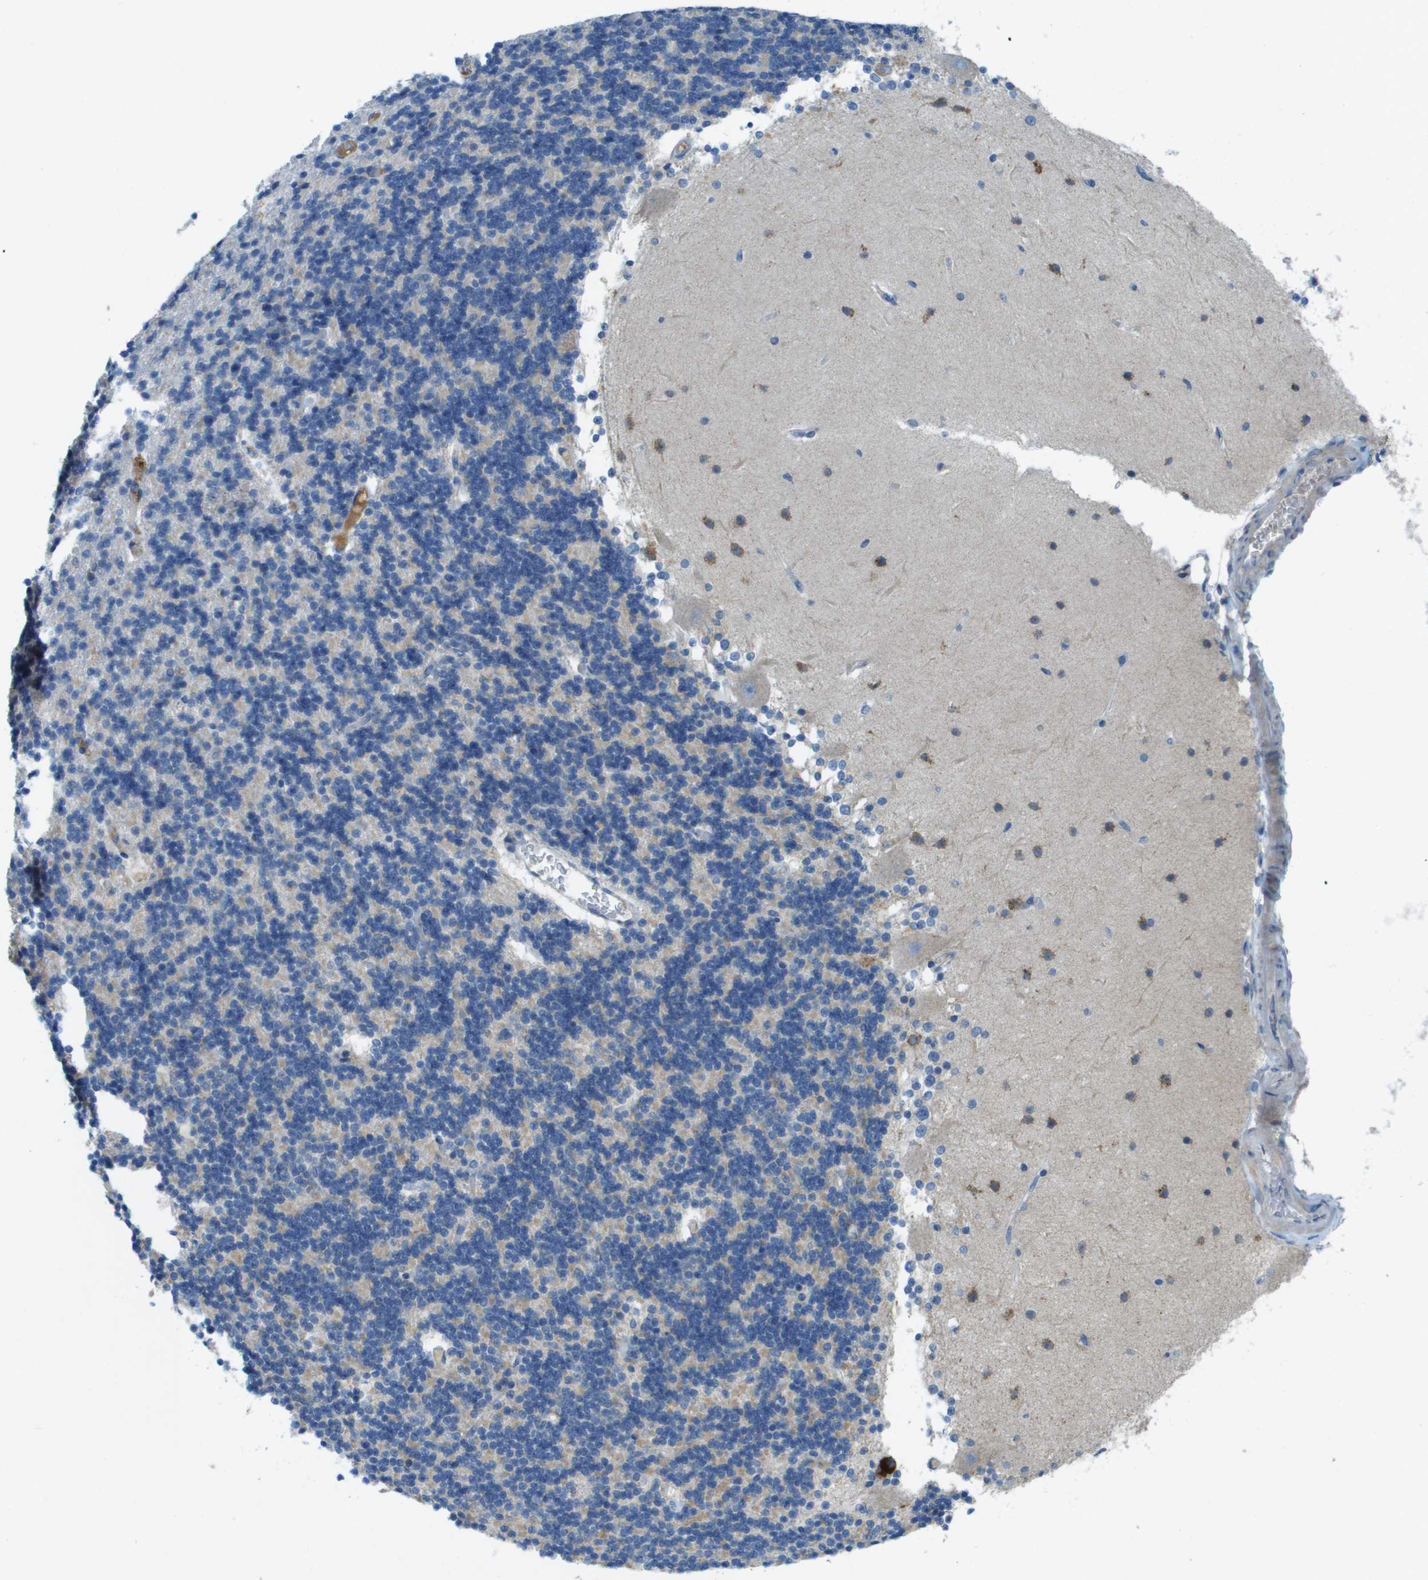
{"staining": {"intensity": "negative", "quantity": "none", "location": "none"}, "tissue": "cerebellum", "cell_type": "Cells in granular layer", "image_type": "normal", "snomed": [{"axis": "morphology", "description": "Normal tissue, NOS"}, {"axis": "topography", "description": "Cerebellum"}], "caption": "Cells in granular layer are negative for protein expression in normal human cerebellum. (Brightfield microscopy of DAB IHC at high magnification).", "gene": "CYGB", "patient": {"sex": "female", "age": 54}}